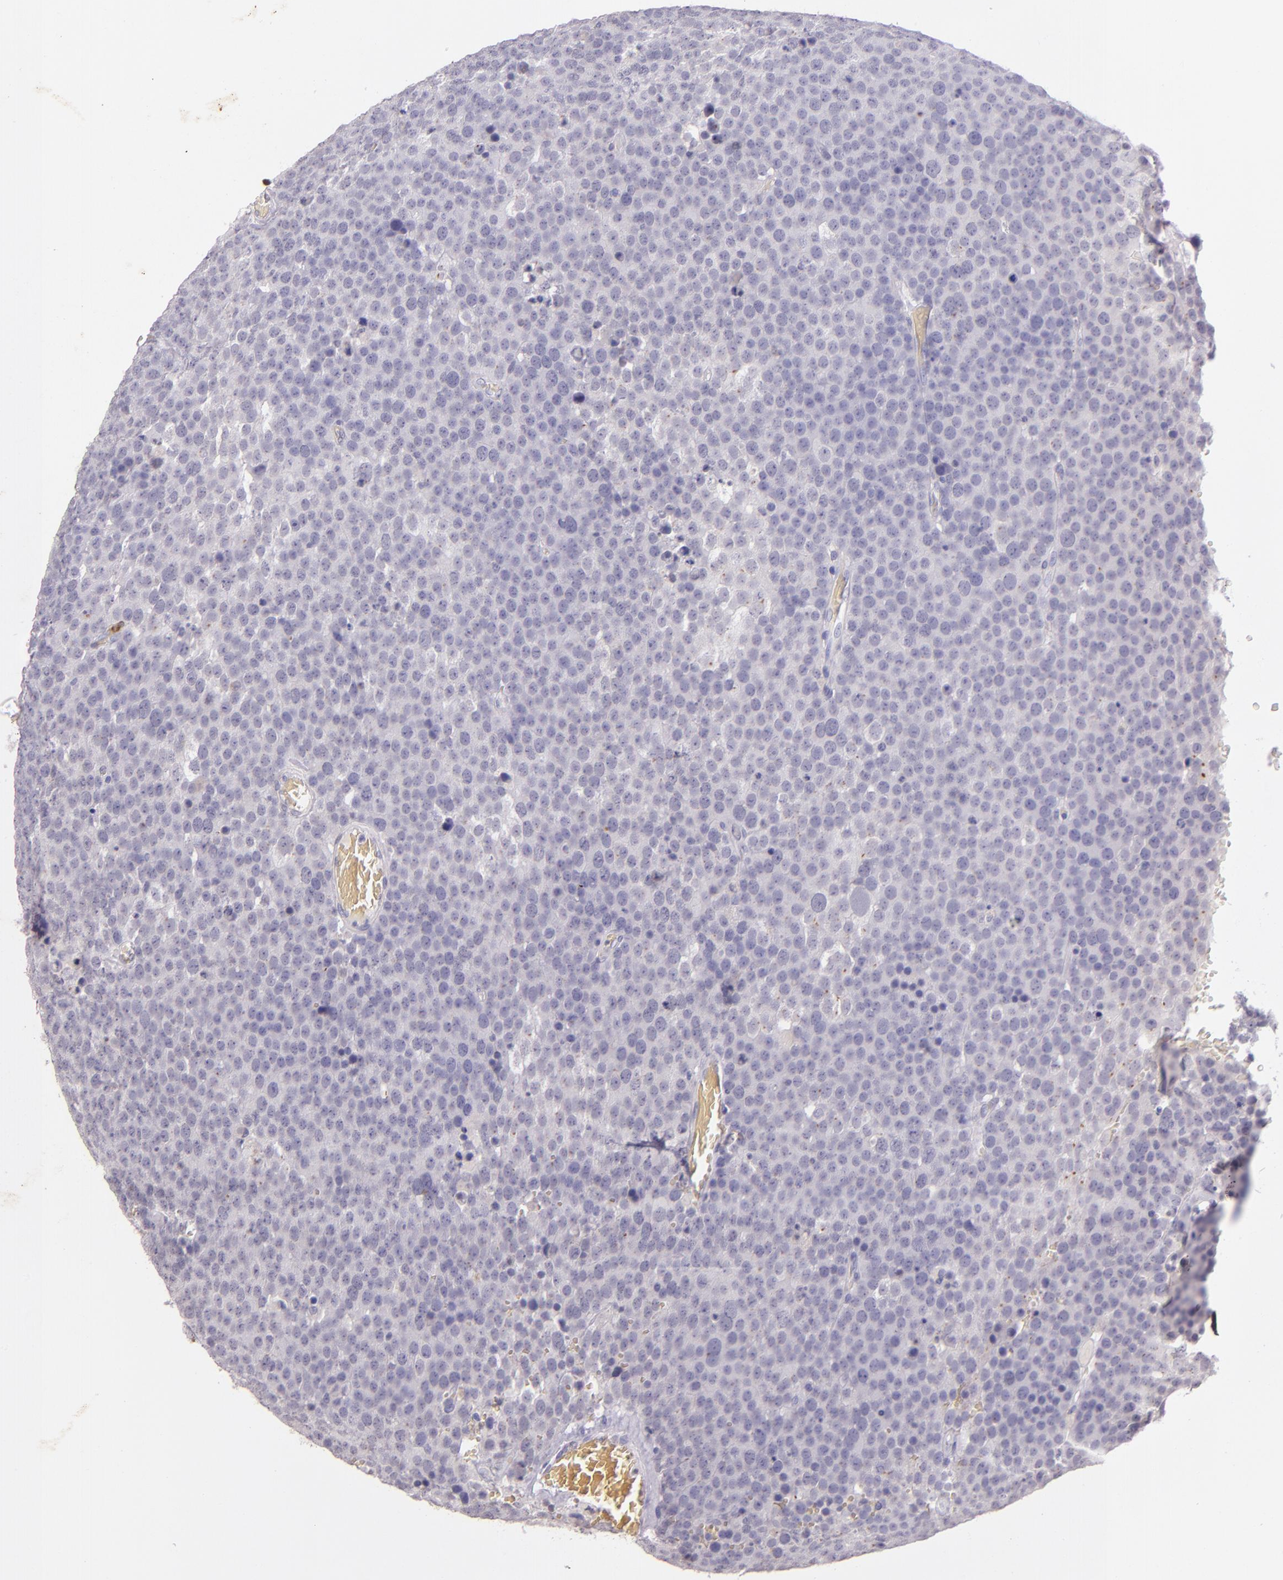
{"staining": {"intensity": "negative", "quantity": "none", "location": "none"}, "tissue": "testis cancer", "cell_type": "Tumor cells", "image_type": "cancer", "snomed": [{"axis": "morphology", "description": "Seminoma, NOS"}, {"axis": "topography", "description": "Testis"}], "caption": "DAB (3,3'-diaminobenzidine) immunohistochemical staining of human testis cancer (seminoma) demonstrates no significant staining in tumor cells.", "gene": "RTN1", "patient": {"sex": "male", "age": 71}}